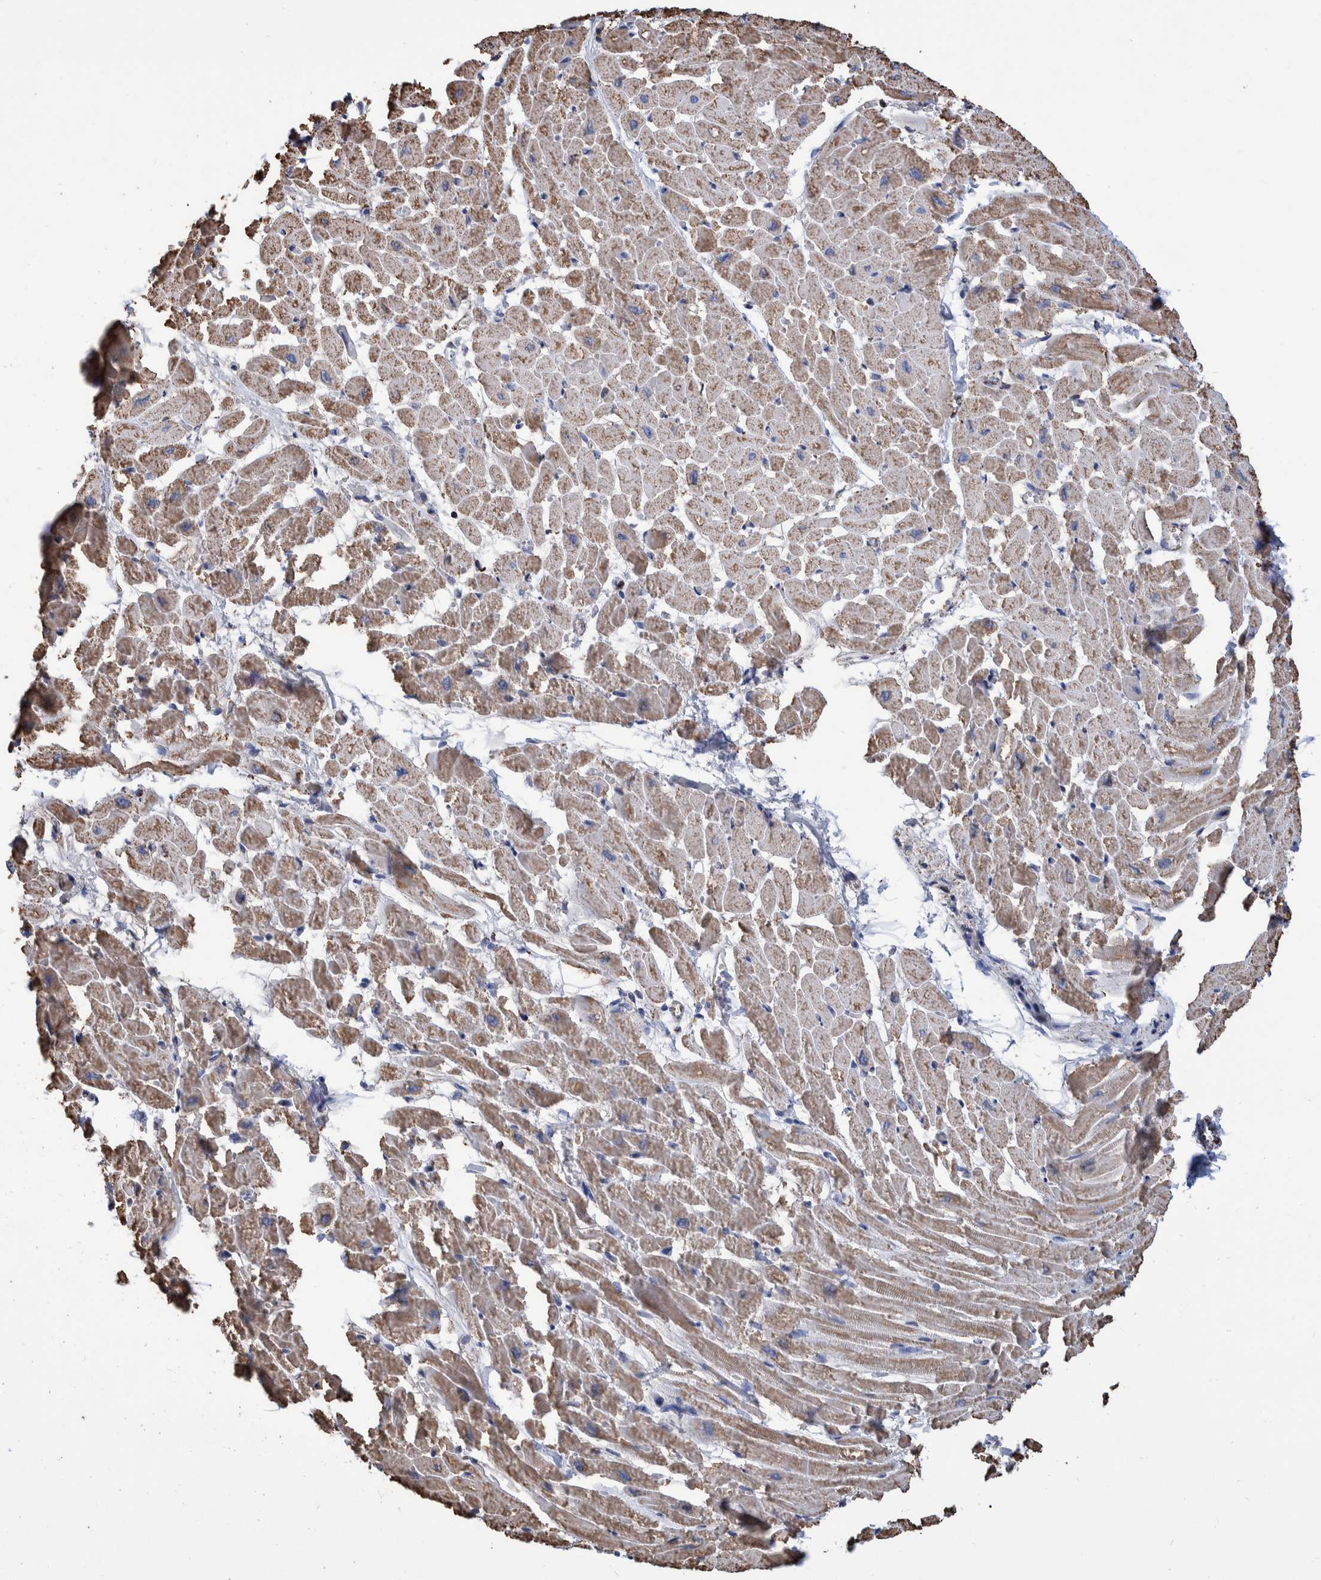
{"staining": {"intensity": "moderate", "quantity": ">75%", "location": "cytoplasmic/membranous"}, "tissue": "heart muscle", "cell_type": "Cardiomyocytes", "image_type": "normal", "snomed": [{"axis": "morphology", "description": "Normal tissue, NOS"}, {"axis": "topography", "description": "Heart"}], "caption": "There is medium levels of moderate cytoplasmic/membranous expression in cardiomyocytes of normal heart muscle, as demonstrated by immunohistochemical staining (brown color).", "gene": "VPS26C", "patient": {"sex": "male", "age": 45}}